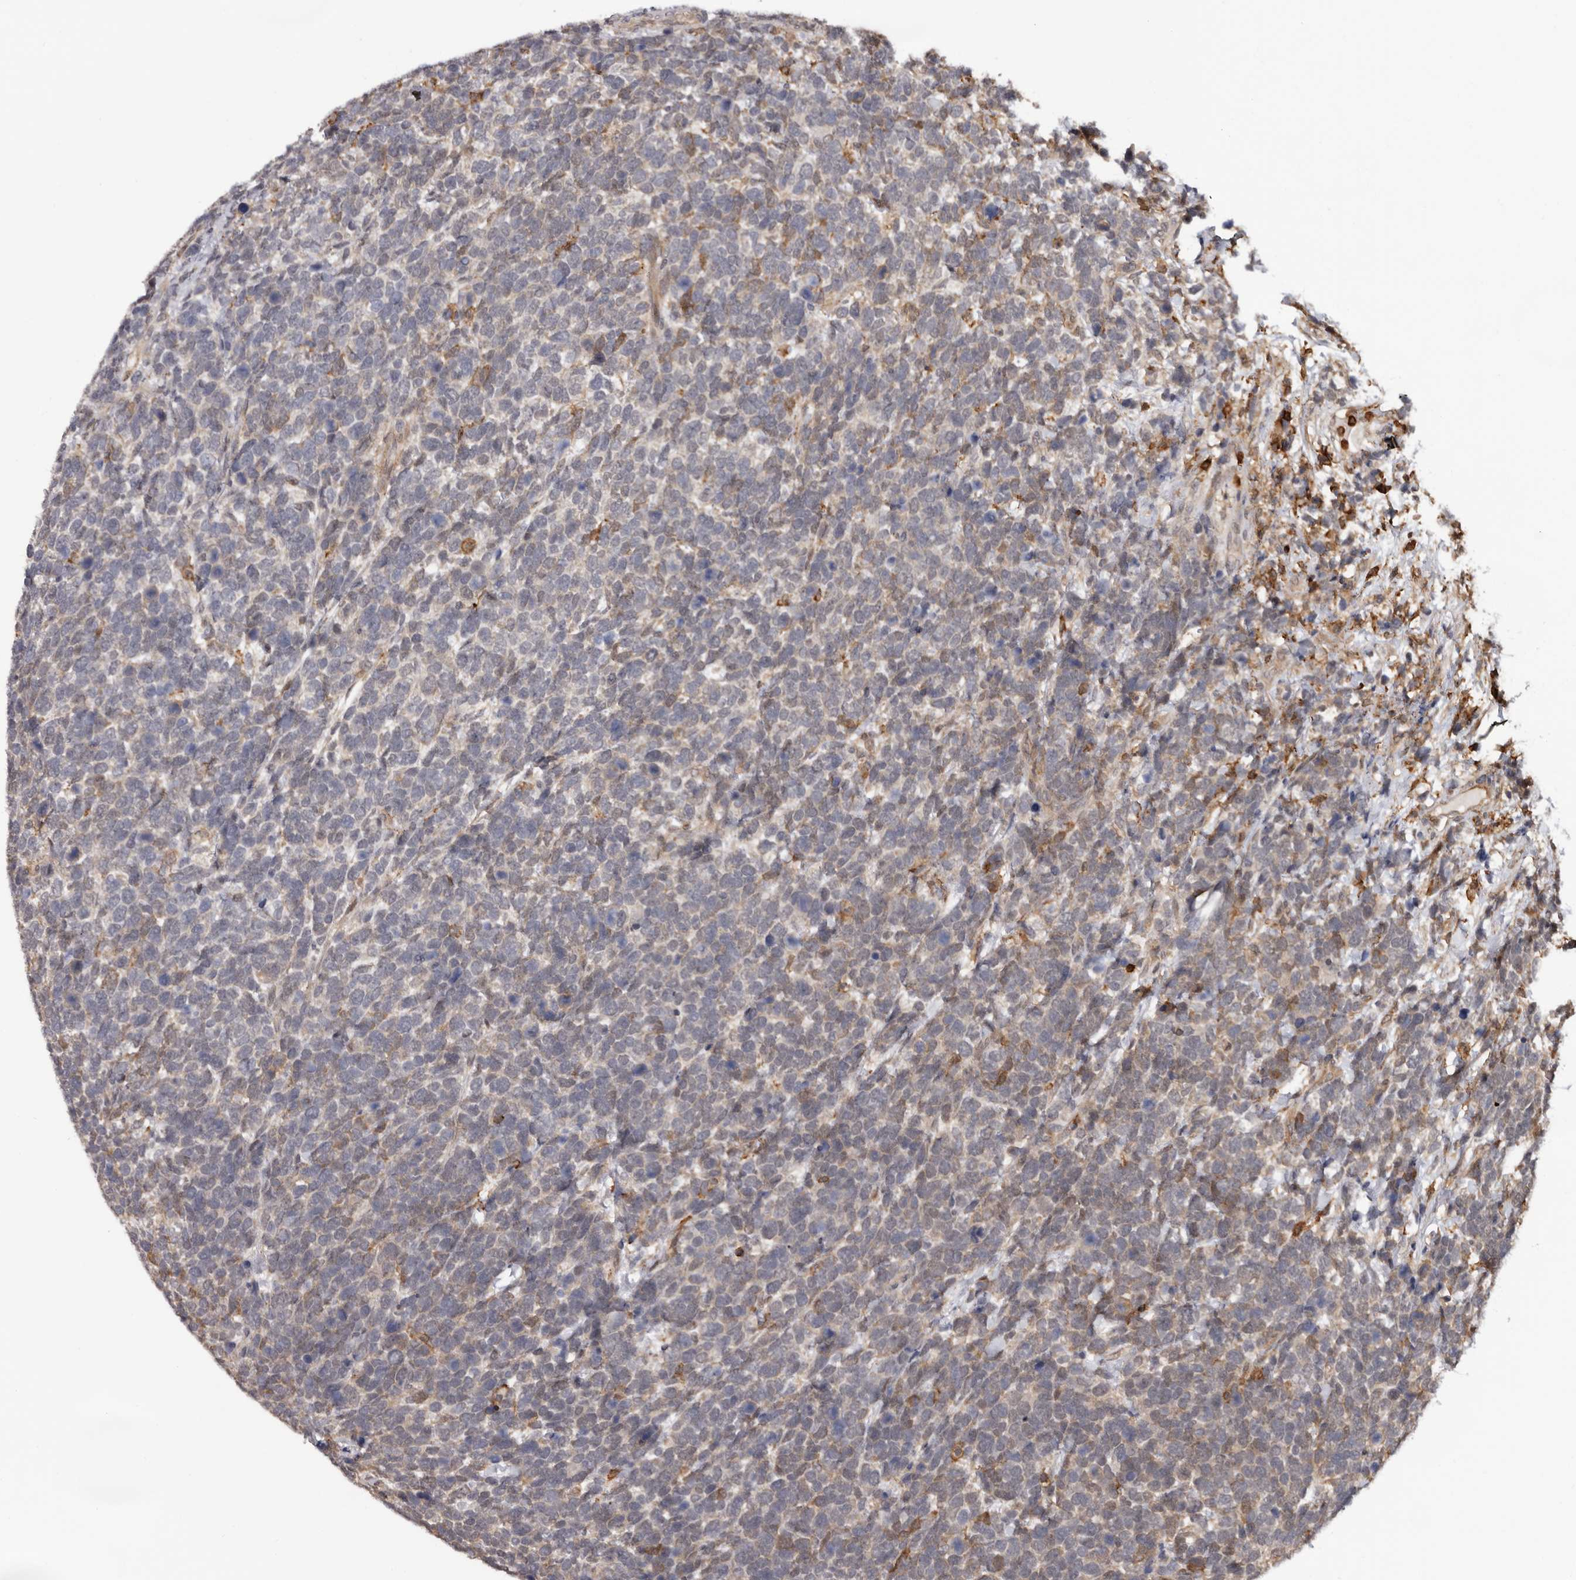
{"staining": {"intensity": "weak", "quantity": "<25%", "location": "cytoplasmic/membranous"}, "tissue": "urothelial cancer", "cell_type": "Tumor cells", "image_type": "cancer", "snomed": [{"axis": "morphology", "description": "Urothelial carcinoma, High grade"}, {"axis": "topography", "description": "Urinary bladder"}], "caption": "Immunohistochemistry of urothelial cancer reveals no expression in tumor cells.", "gene": "PRR12", "patient": {"sex": "female", "age": 82}}